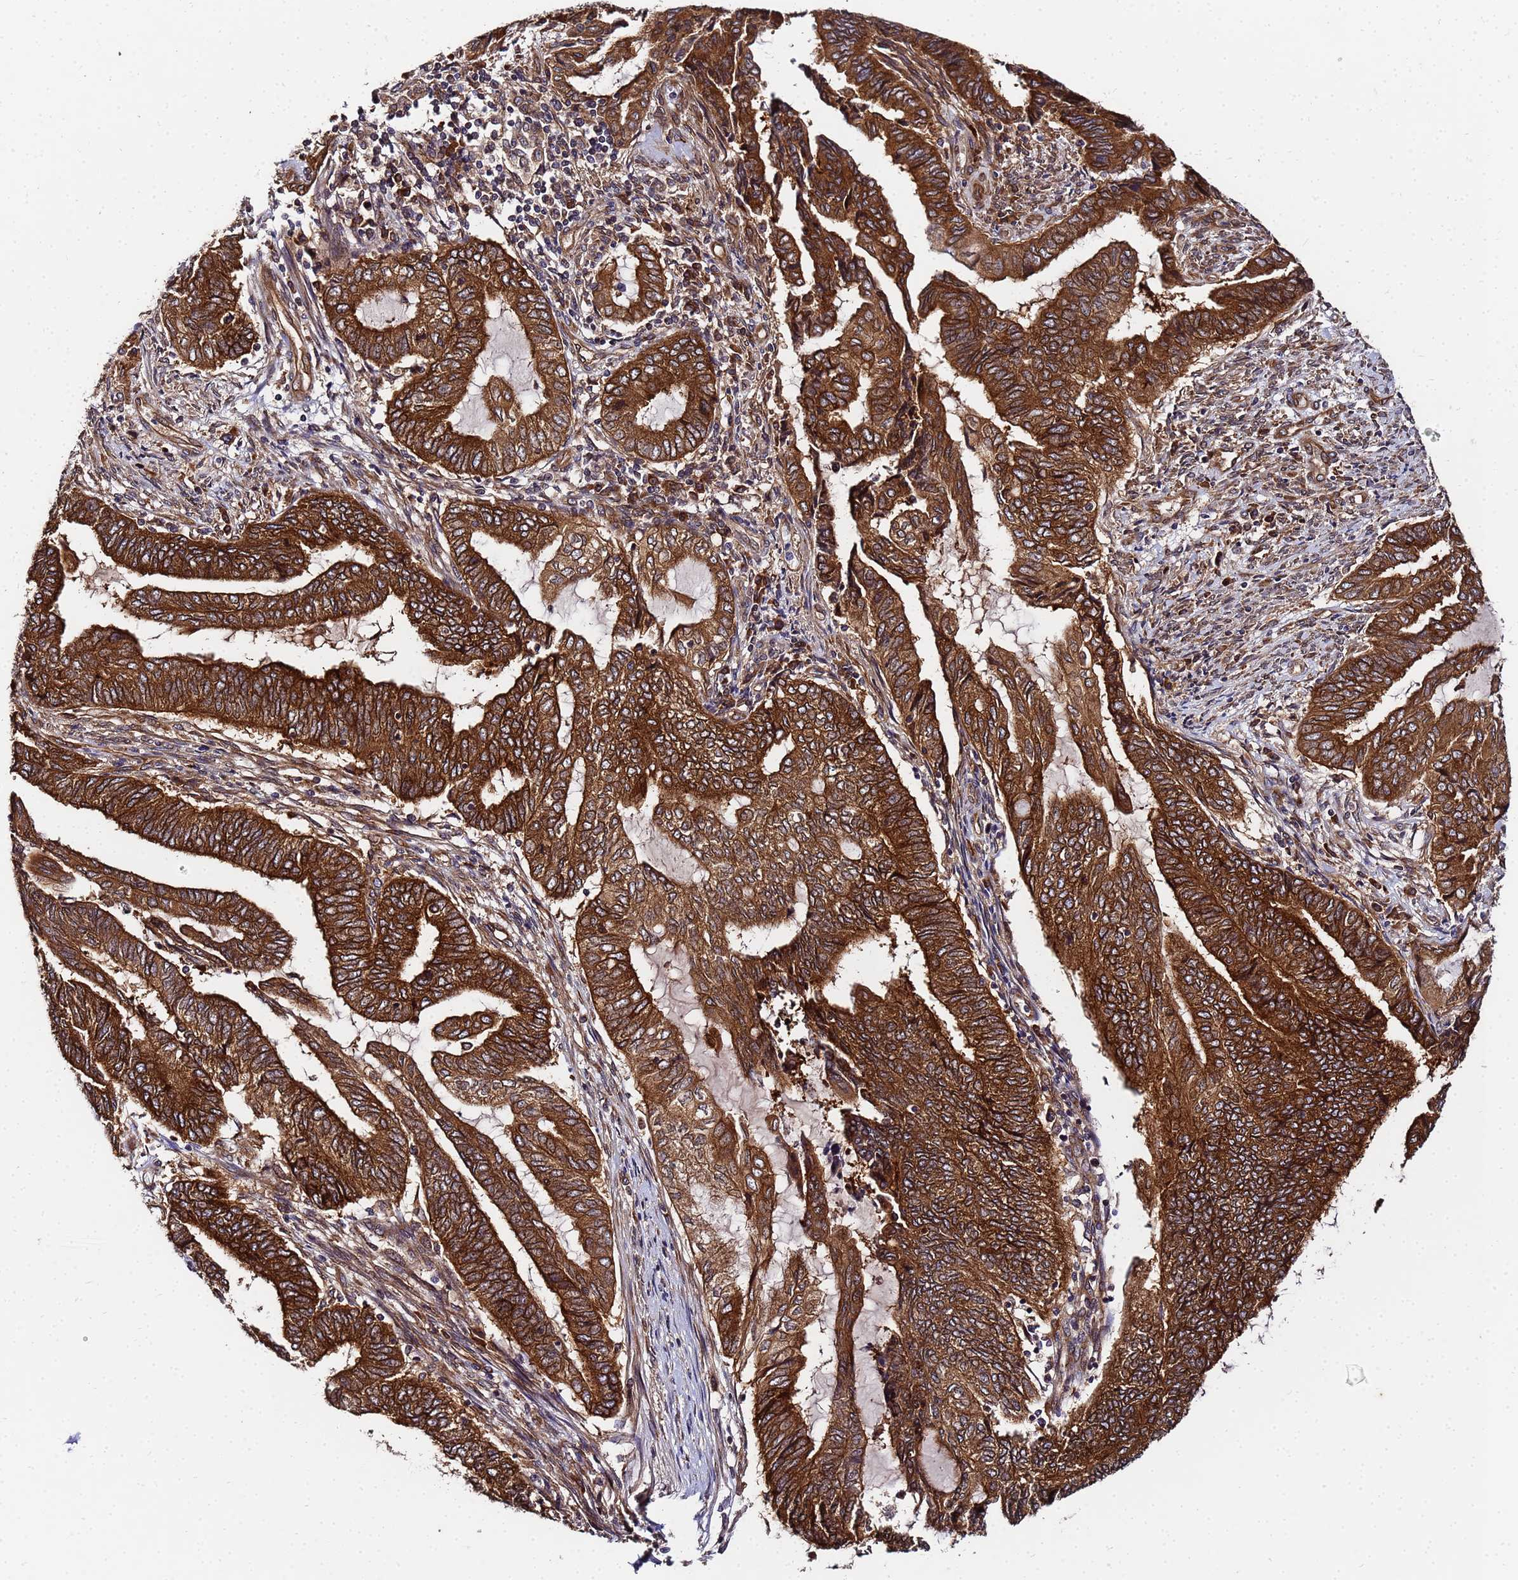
{"staining": {"intensity": "strong", "quantity": ">75%", "location": "cytoplasmic/membranous"}, "tissue": "endometrial cancer", "cell_type": "Tumor cells", "image_type": "cancer", "snomed": [{"axis": "morphology", "description": "Adenocarcinoma, NOS"}, {"axis": "topography", "description": "Uterus"}, {"axis": "topography", "description": "Endometrium"}], "caption": "A micrograph of human endometrial cancer stained for a protein demonstrates strong cytoplasmic/membranous brown staining in tumor cells.", "gene": "UNC93B1", "patient": {"sex": "female", "age": 70}}